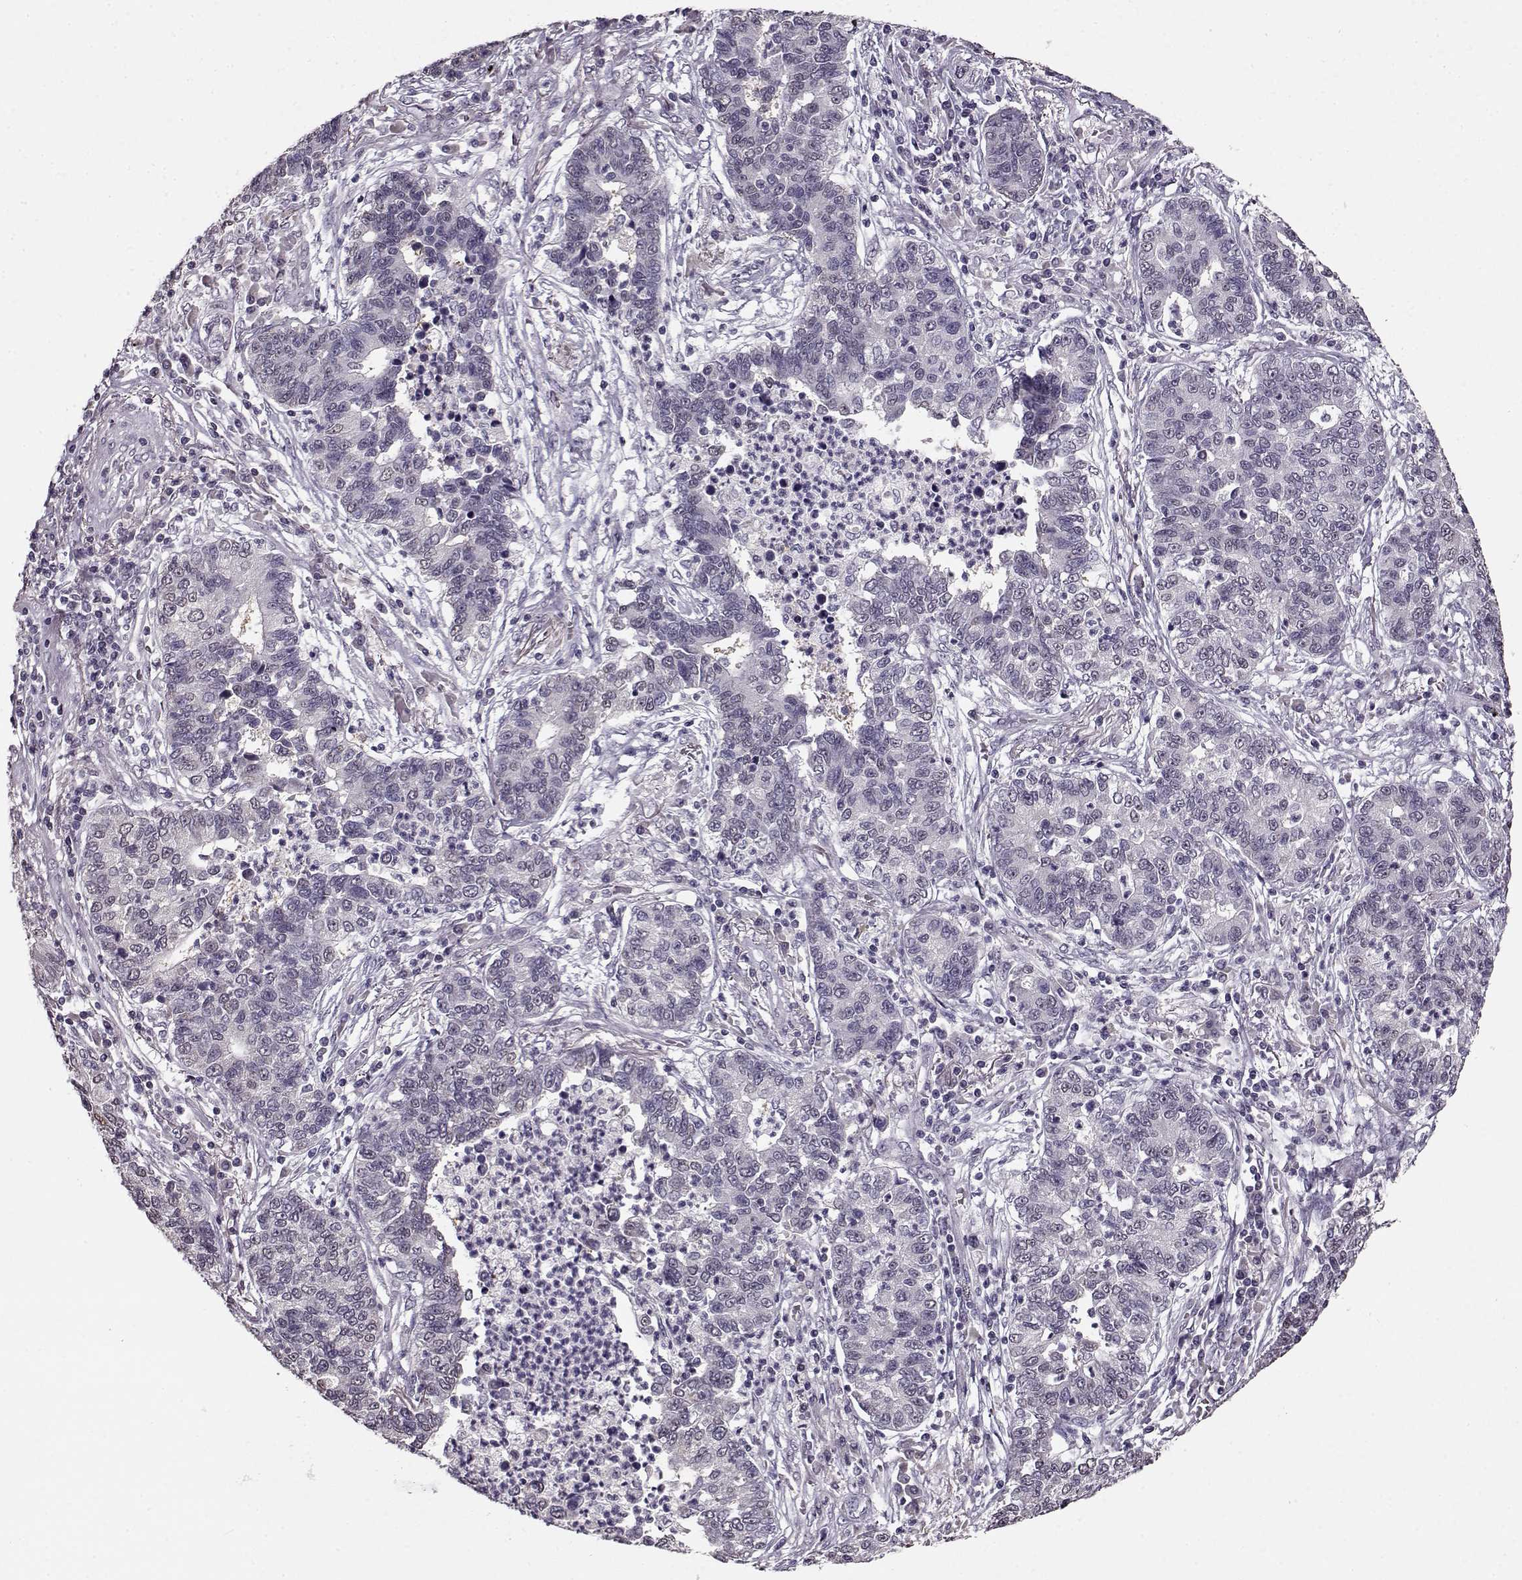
{"staining": {"intensity": "negative", "quantity": "none", "location": "none"}, "tissue": "lung cancer", "cell_type": "Tumor cells", "image_type": "cancer", "snomed": [{"axis": "morphology", "description": "Adenocarcinoma, NOS"}, {"axis": "topography", "description": "Lung"}], "caption": "Lung adenocarcinoma stained for a protein using IHC displays no positivity tumor cells.", "gene": "RP1L1", "patient": {"sex": "female", "age": 57}}